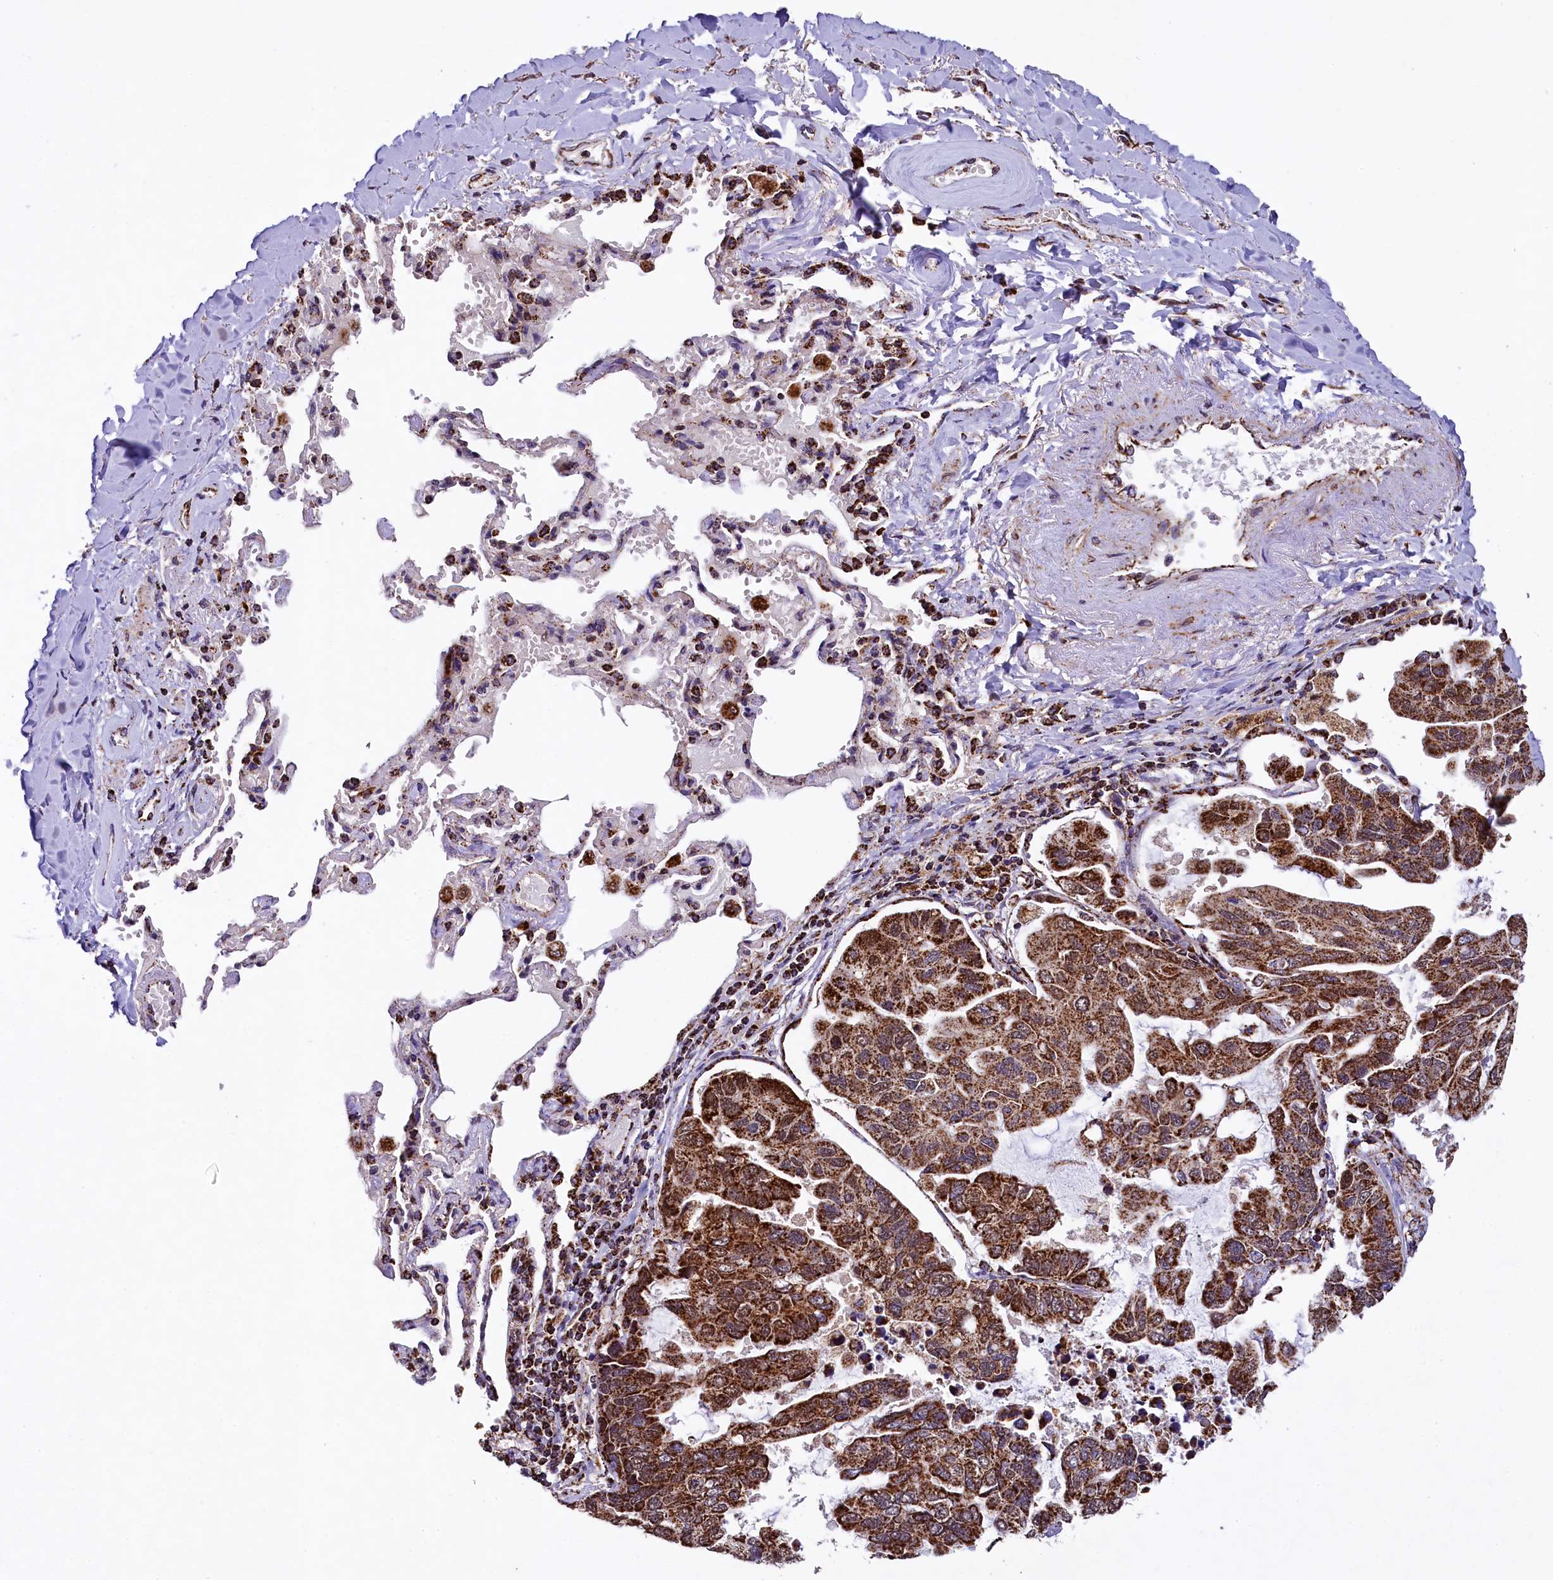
{"staining": {"intensity": "strong", "quantity": ">75%", "location": "cytoplasmic/membranous"}, "tissue": "lung cancer", "cell_type": "Tumor cells", "image_type": "cancer", "snomed": [{"axis": "morphology", "description": "Adenocarcinoma, NOS"}, {"axis": "topography", "description": "Lung"}], "caption": "The immunohistochemical stain labels strong cytoplasmic/membranous expression in tumor cells of lung cancer (adenocarcinoma) tissue.", "gene": "KLC2", "patient": {"sex": "male", "age": 64}}